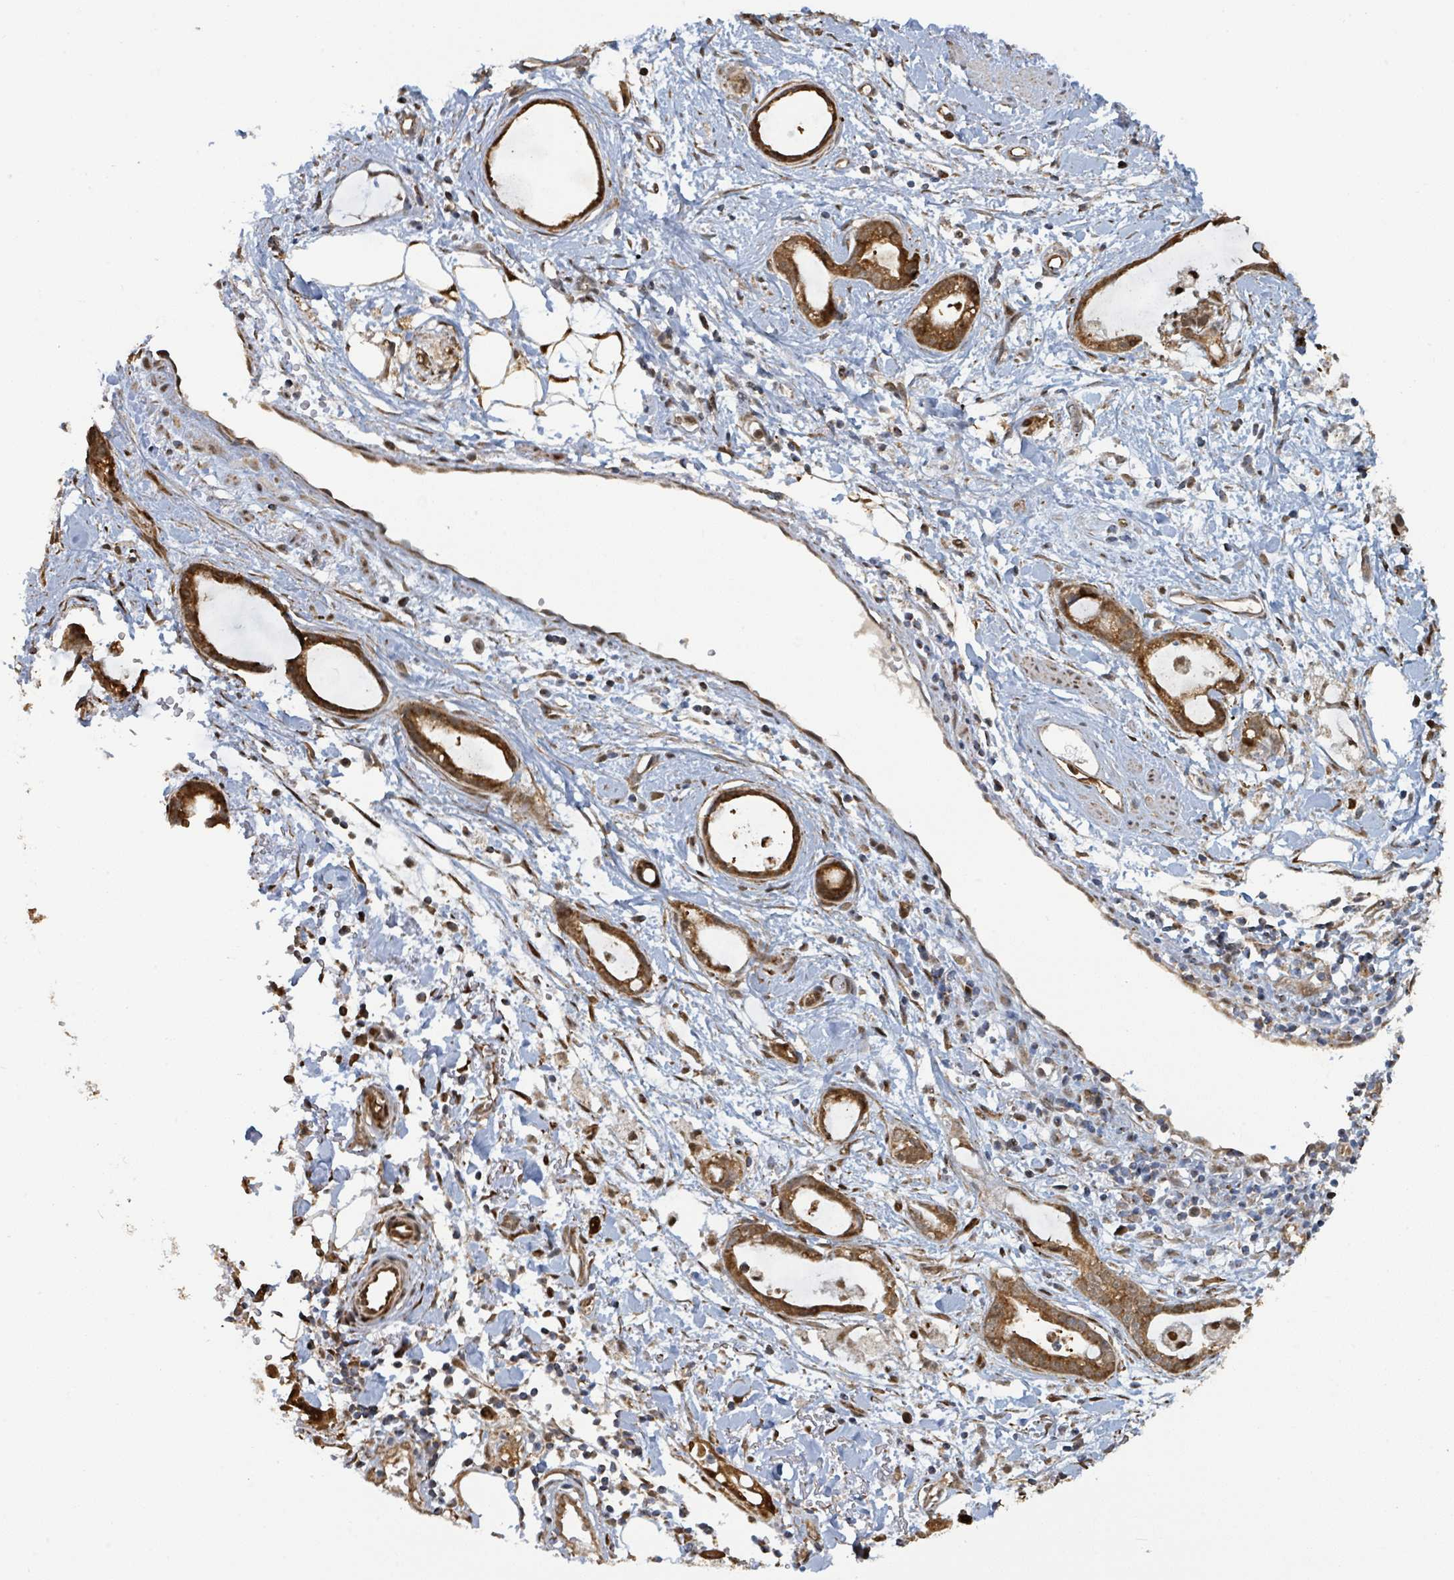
{"staining": {"intensity": "moderate", "quantity": ">75%", "location": "cytoplasmic/membranous"}, "tissue": "stomach cancer", "cell_type": "Tumor cells", "image_type": "cancer", "snomed": [{"axis": "morphology", "description": "Adenocarcinoma, NOS"}, {"axis": "topography", "description": "Stomach"}], "caption": "Protein expression analysis of human stomach cancer reveals moderate cytoplasmic/membranous staining in approximately >75% of tumor cells. (DAB IHC with brightfield microscopy, high magnification).", "gene": "PSMB7", "patient": {"sex": "male", "age": 55}}